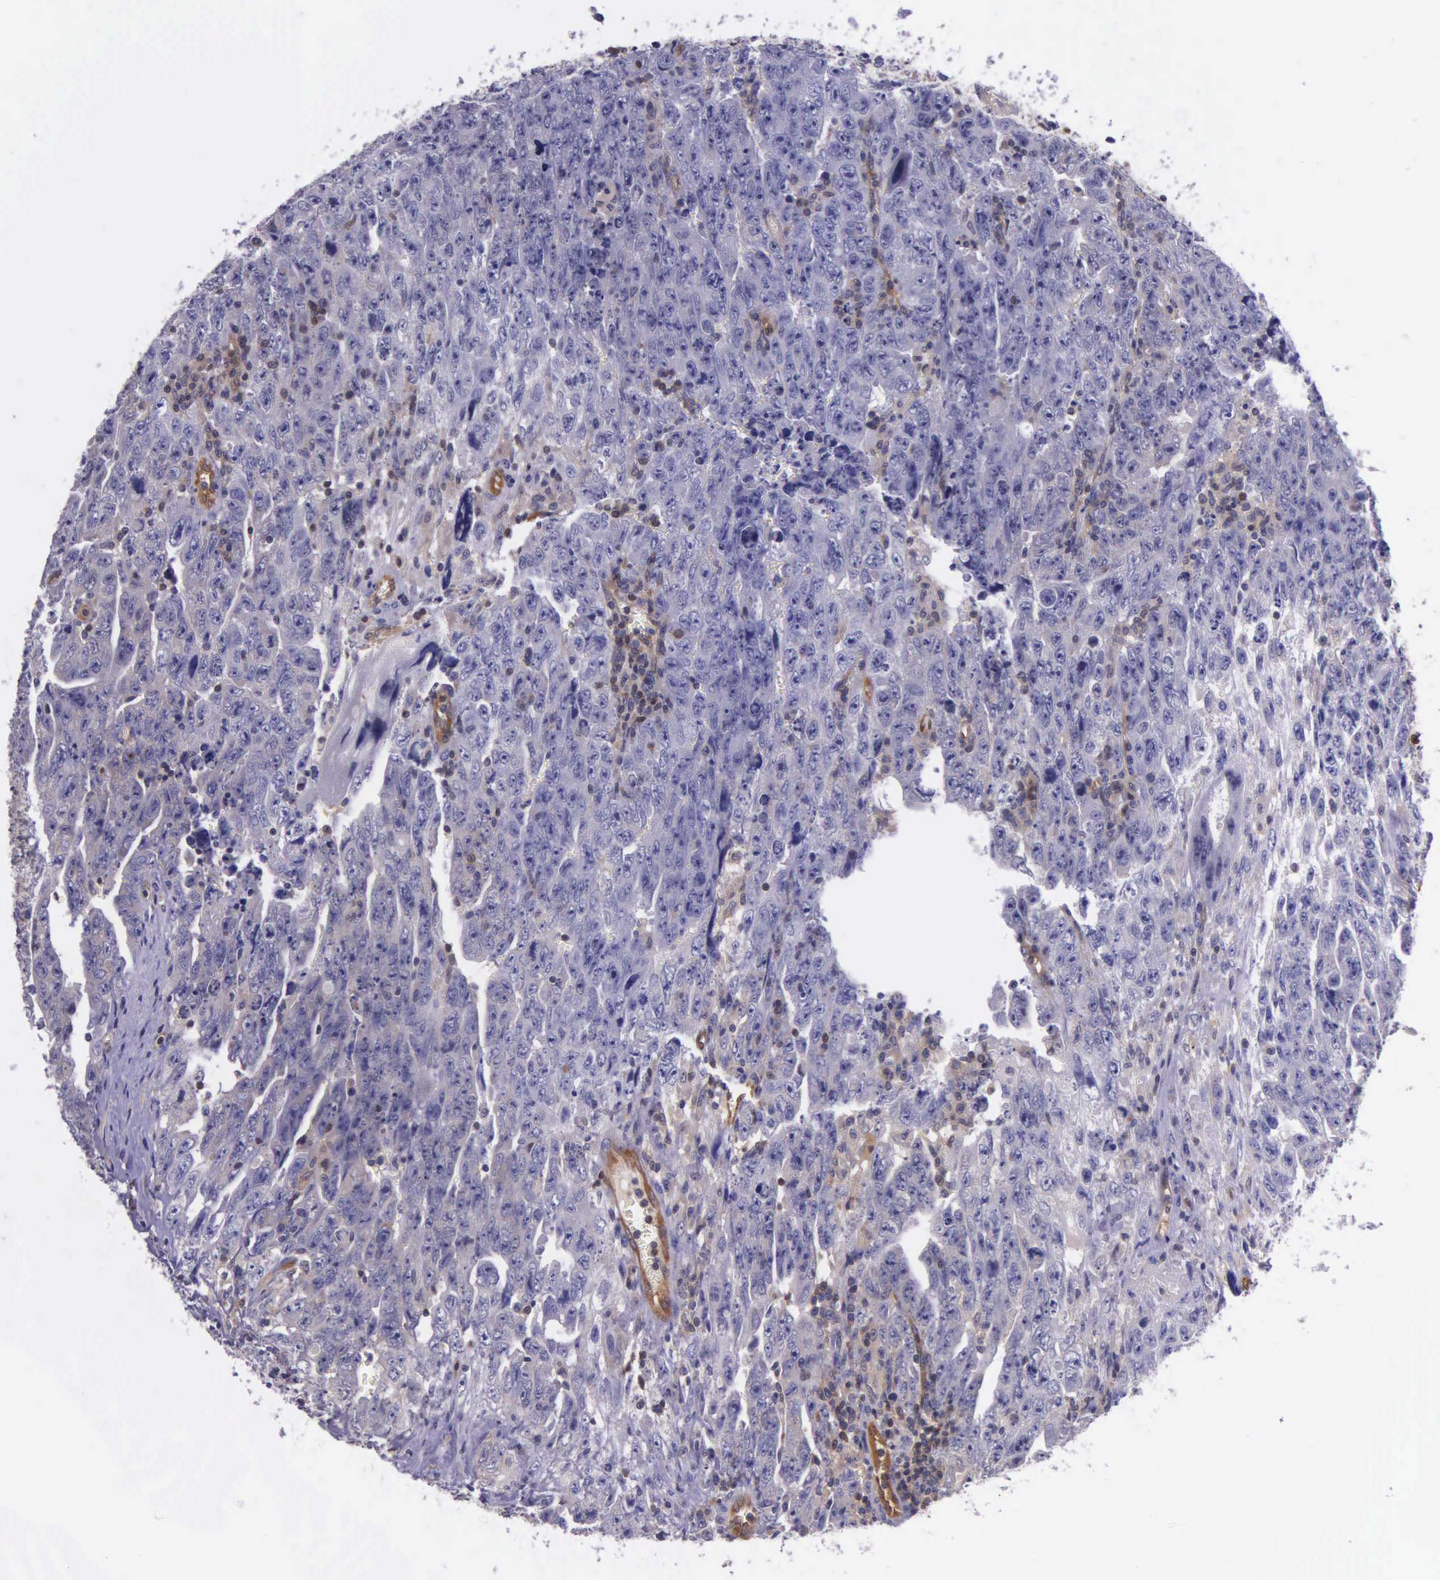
{"staining": {"intensity": "negative", "quantity": "none", "location": "none"}, "tissue": "testis cancer", "cell_type": "Tumor cells", "image_type": "cancer", "snomed": [{"axis": "morphology", "description": "Carcinoma, Embryonal, NOS"}, {"axis": "topography", "description": "Testis"}], "caption": "Tumor cells show no significant expression in testis cancer.", "gene": "GMPR2", "patient": {"sex": "male", "age": 28}}